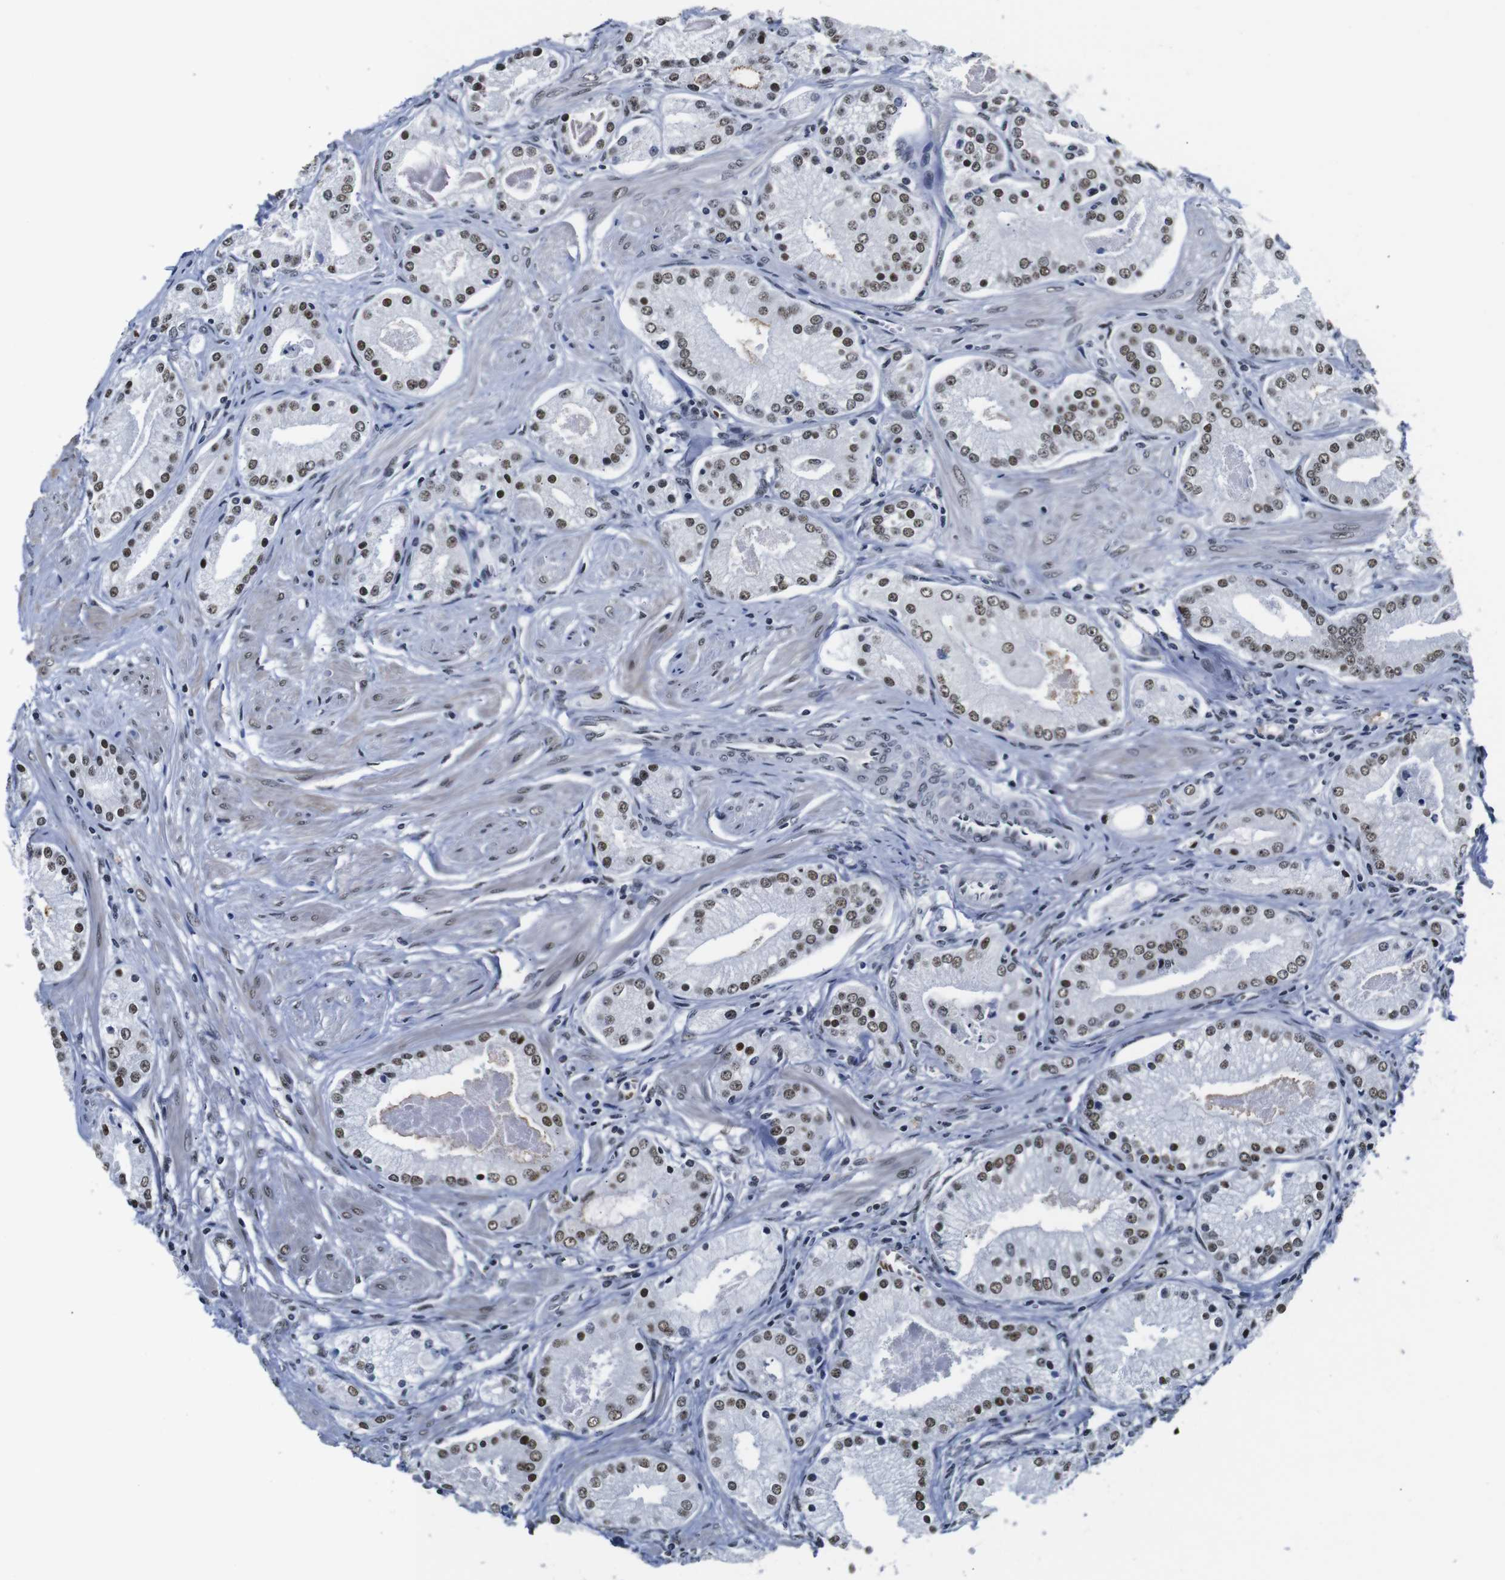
{"staining": {"intensity": "moderate", "quantity": "25%-75%", "location": "nuclear"}, "tissue": "prostate cancer", "cell_type": "Tumor cells", "image_type": "cancer", "snomed": [{"axis": "morphology", "description": "Adenocarcinoma, High grade"}, {"axis": "topography", "description": "Prostate"}], "caption": "Tumor cells demonstrate medium levels of moderate nuclear positivity in approximately 25%-75% of cells in prostate cancer (adenocarcinoma (high-grade)).", "gene": "ILDR2", "patient": {"sex": "male", "age": 66}}